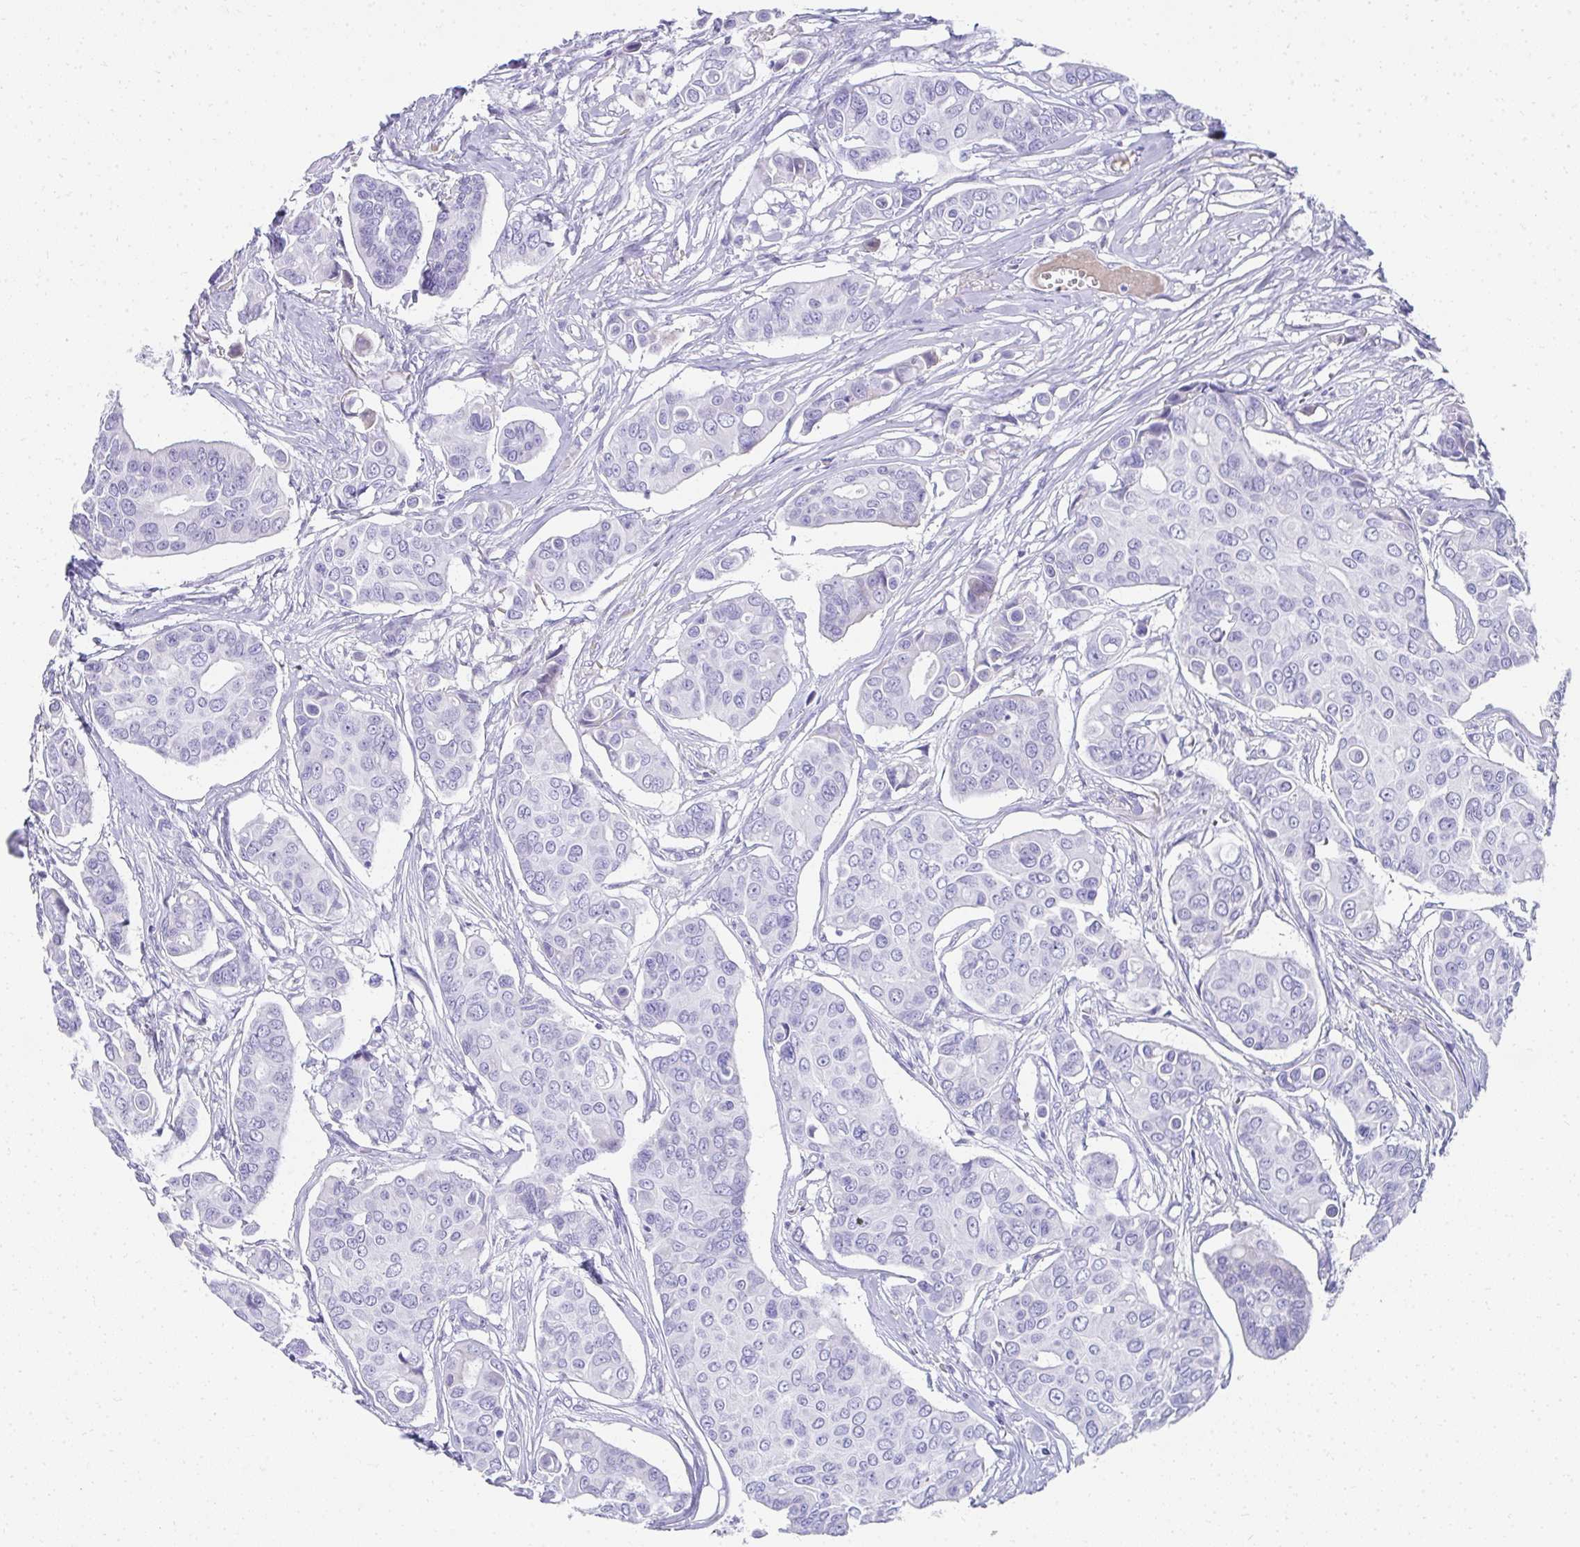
{"staining": {"intensity": "negative", "quantity": "none", "location": "none"}, "tissue": "breast cancer", "cell_type": "Tumor cells", "image_type": "cancer", "snomed": [{"axis": "morphology", "description": "Duct carcinoma"}, {"axis": "topography", "description": "Breast"}], "caption": "DAB immunohistochemical staining of human breast invasive ductal carcinoma reveals no significant positivity in tumor cells. (DAB immunohistochemistry, high magnification).", "gene": "TNNT1", "patient": {"sex": "female", "age": 54}}